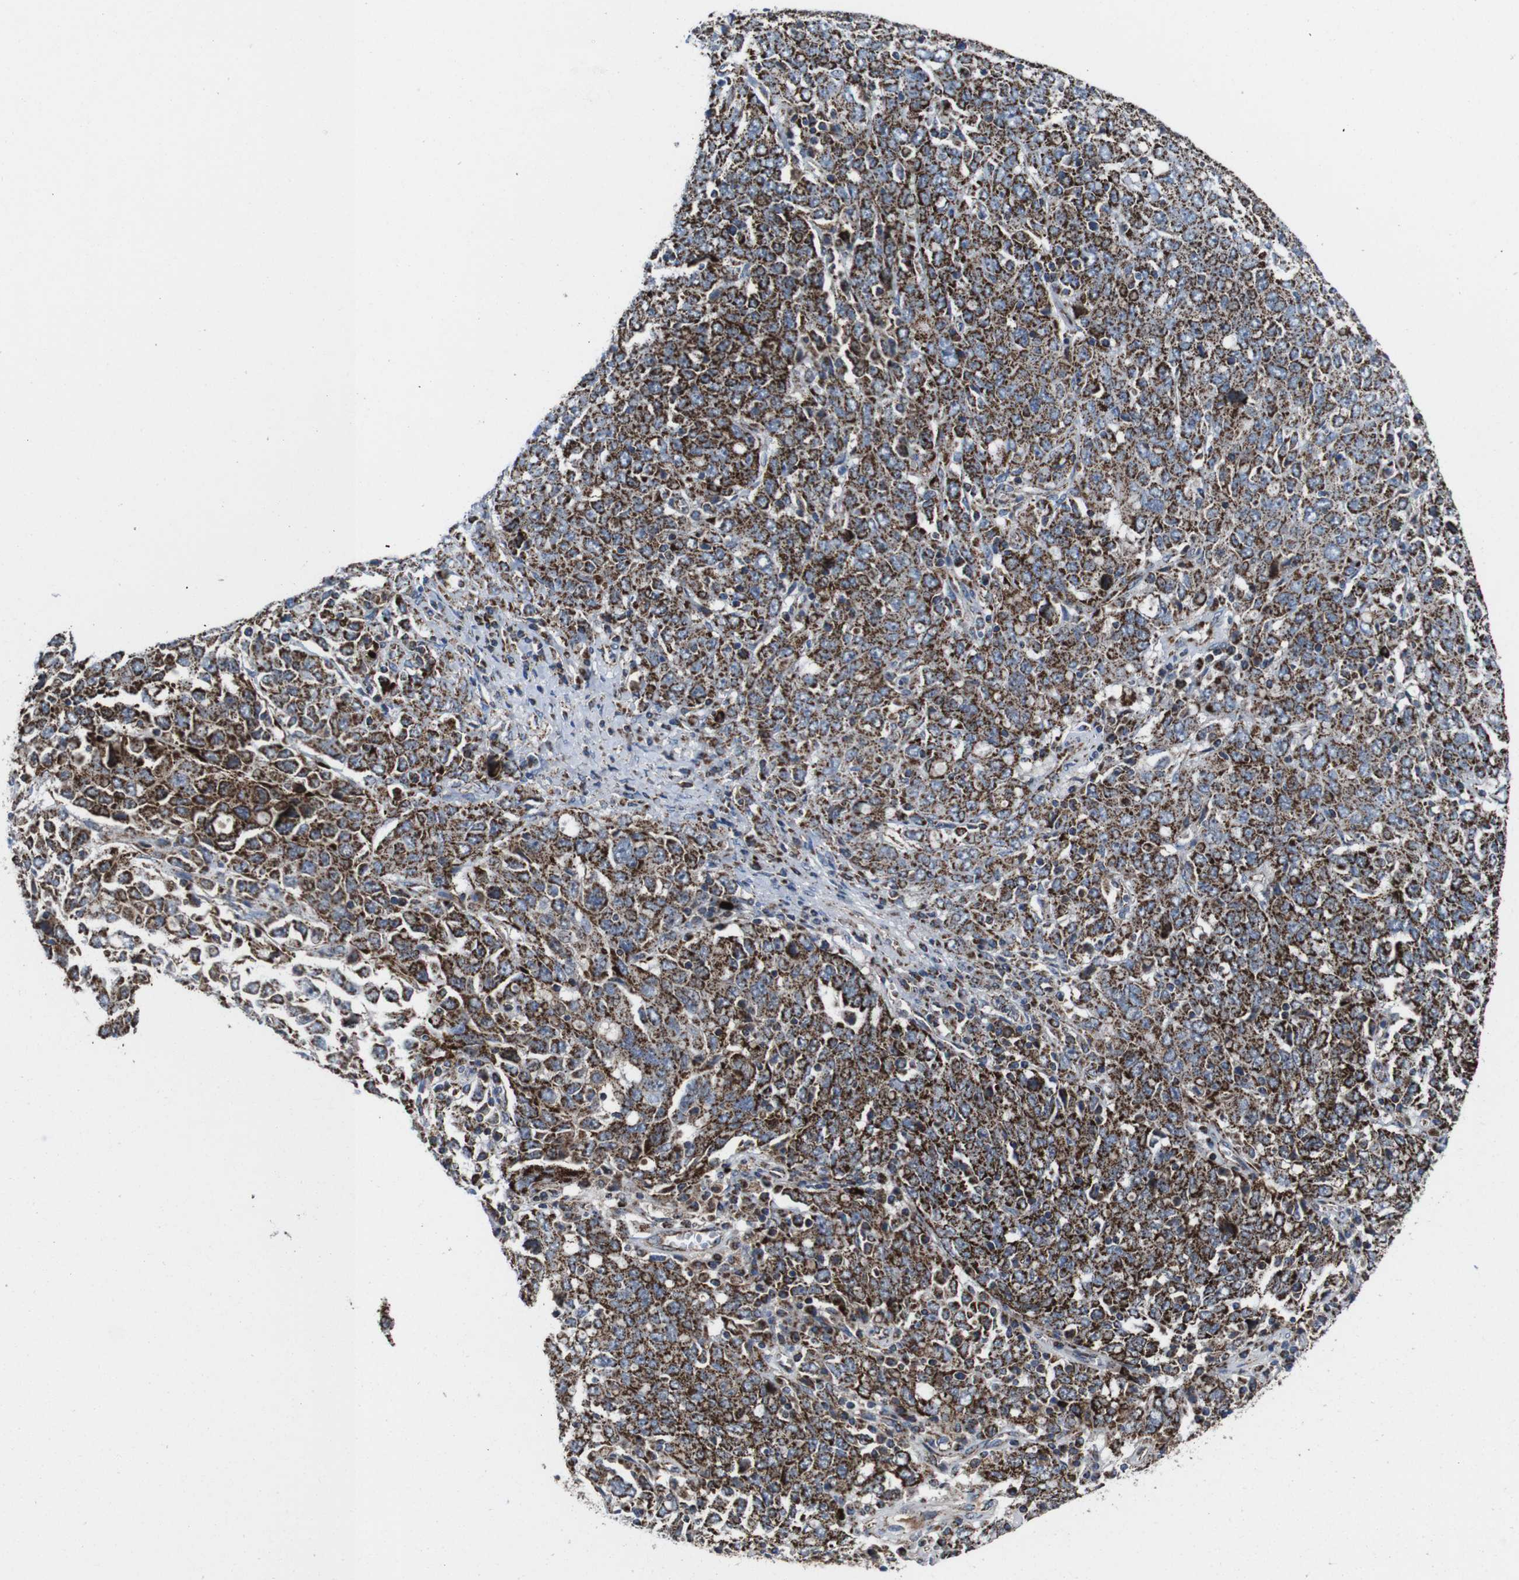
{"staining": {"intensity": "moderate", "quantity": "25%-75%", "location": "cytoplasmic/membranous"}, "tissue": "ovarian cancer", "cell_type": "Tumor cells", "image_type": "cancer", "snomed": [{"axis": "morphology", "description": "Carcinoma, endometroid"}, {"axis": "topography", "description": "Ovary"}], "caption": "Immunohistochemistry staining of endometroid carcinoma (ovarian), which shows medium levels of moderate cytoplasmic/membranous expression in about 25%-75% of tumor cells indicating moderate cytoplasmic/membranous protein expression. The staining was performed using DAB (3,3'-diaminobenzidine) (brown) for protein detection and nuclei were counterstained in hematoxylin (blue).", "gene": "HK1", "patient": {"sex": "female", "age": 62}}